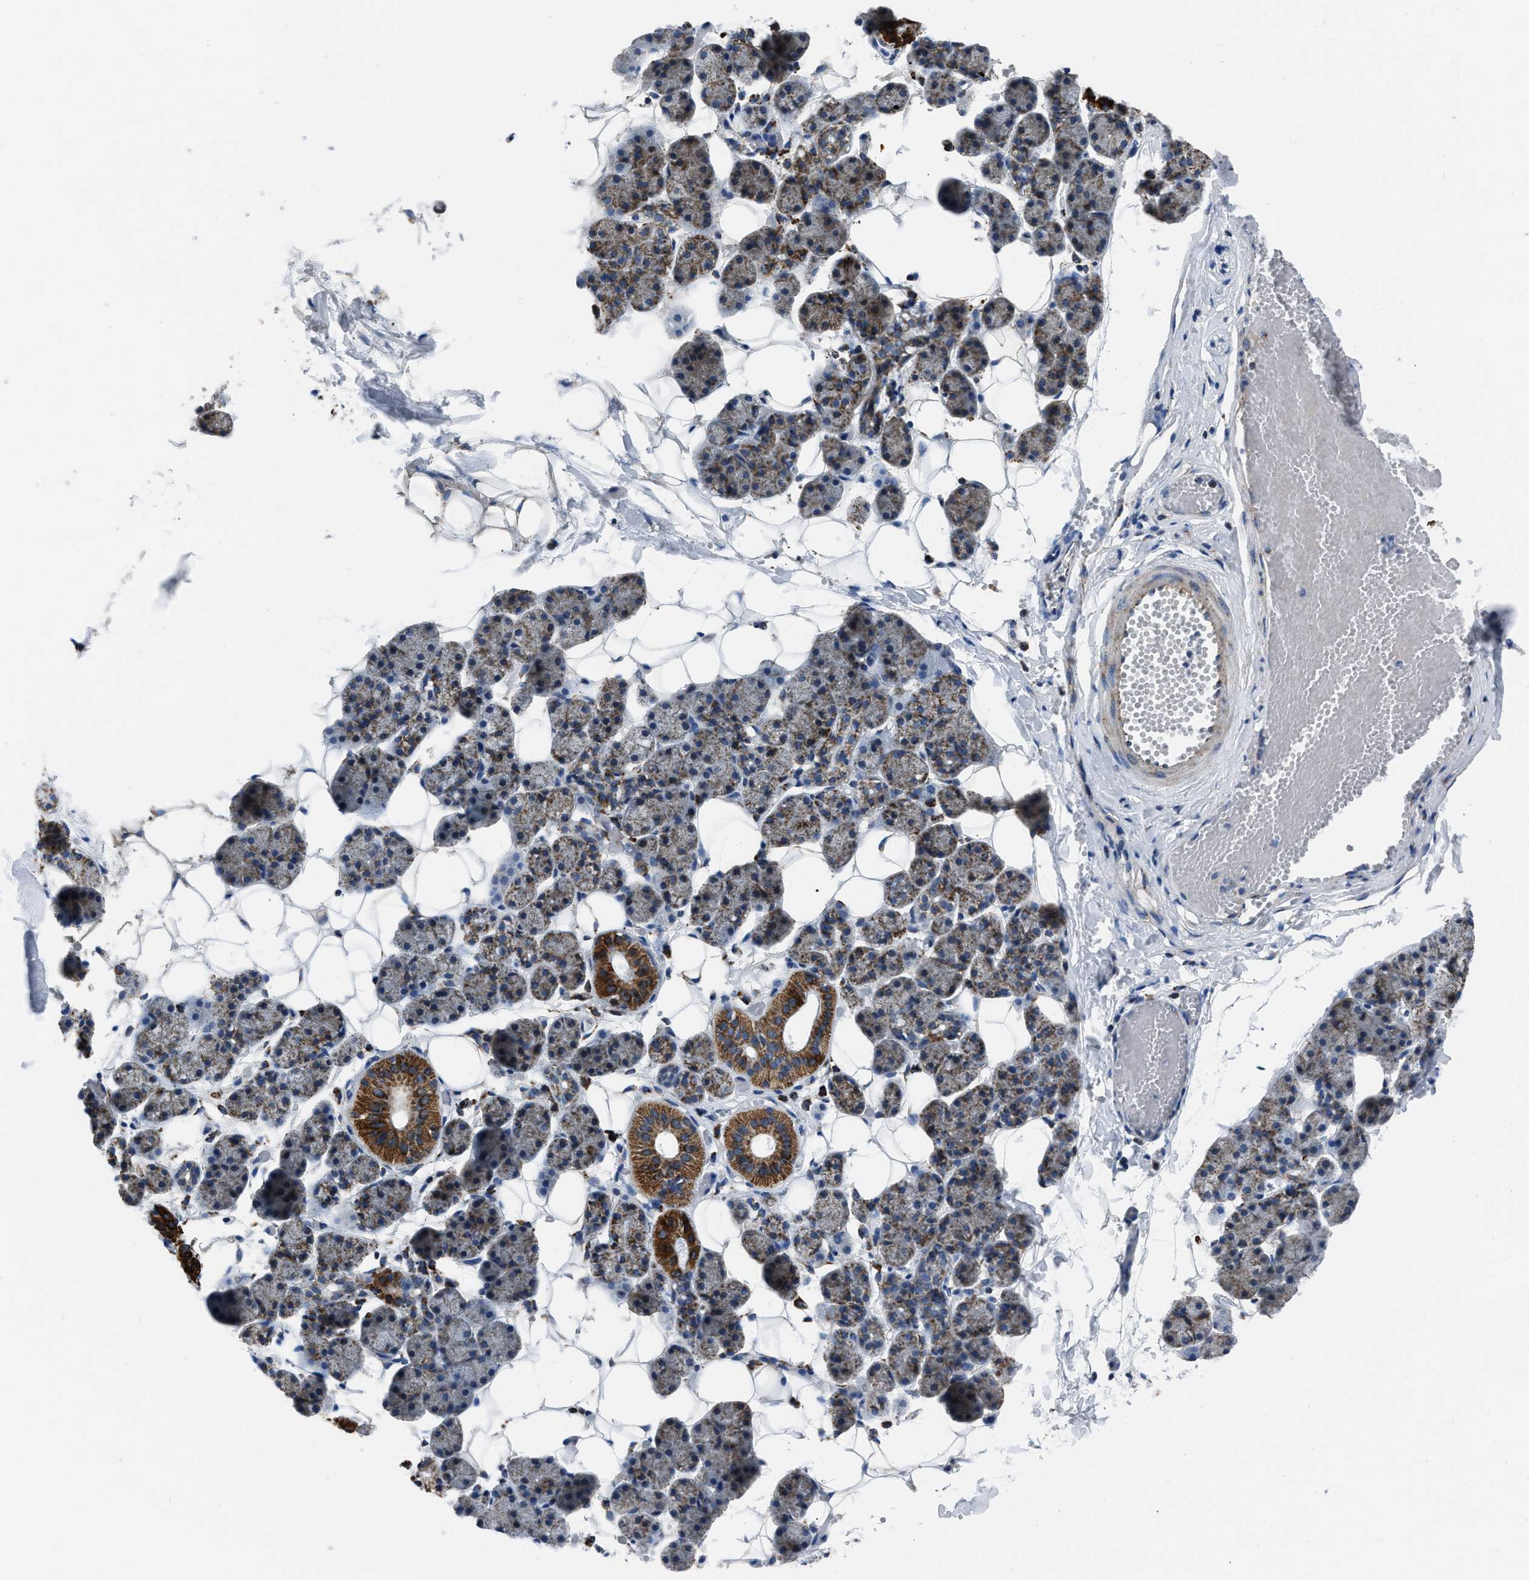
{"staining": {"intensity": "strong", "quantity": ">75%", "location": "cytoplasmic/membranous"}, "tissue": "salivary gland", "cell_type": "Glandular cells", "image_type": "normal", "snomed": [{"axis": "morphology", "description": "Normal tissue, NOS"}, {"axis": "topography", "description": "Salivary gland"}], "caption": "About >75% of glandular cells in unremarkable salivary gland reveal strong cytoplasmic/membranous protein expression as visualized by brown immunohistochemical staining.", "gene": "NSD3", "patient": {"sex": "female", "age": 33}}